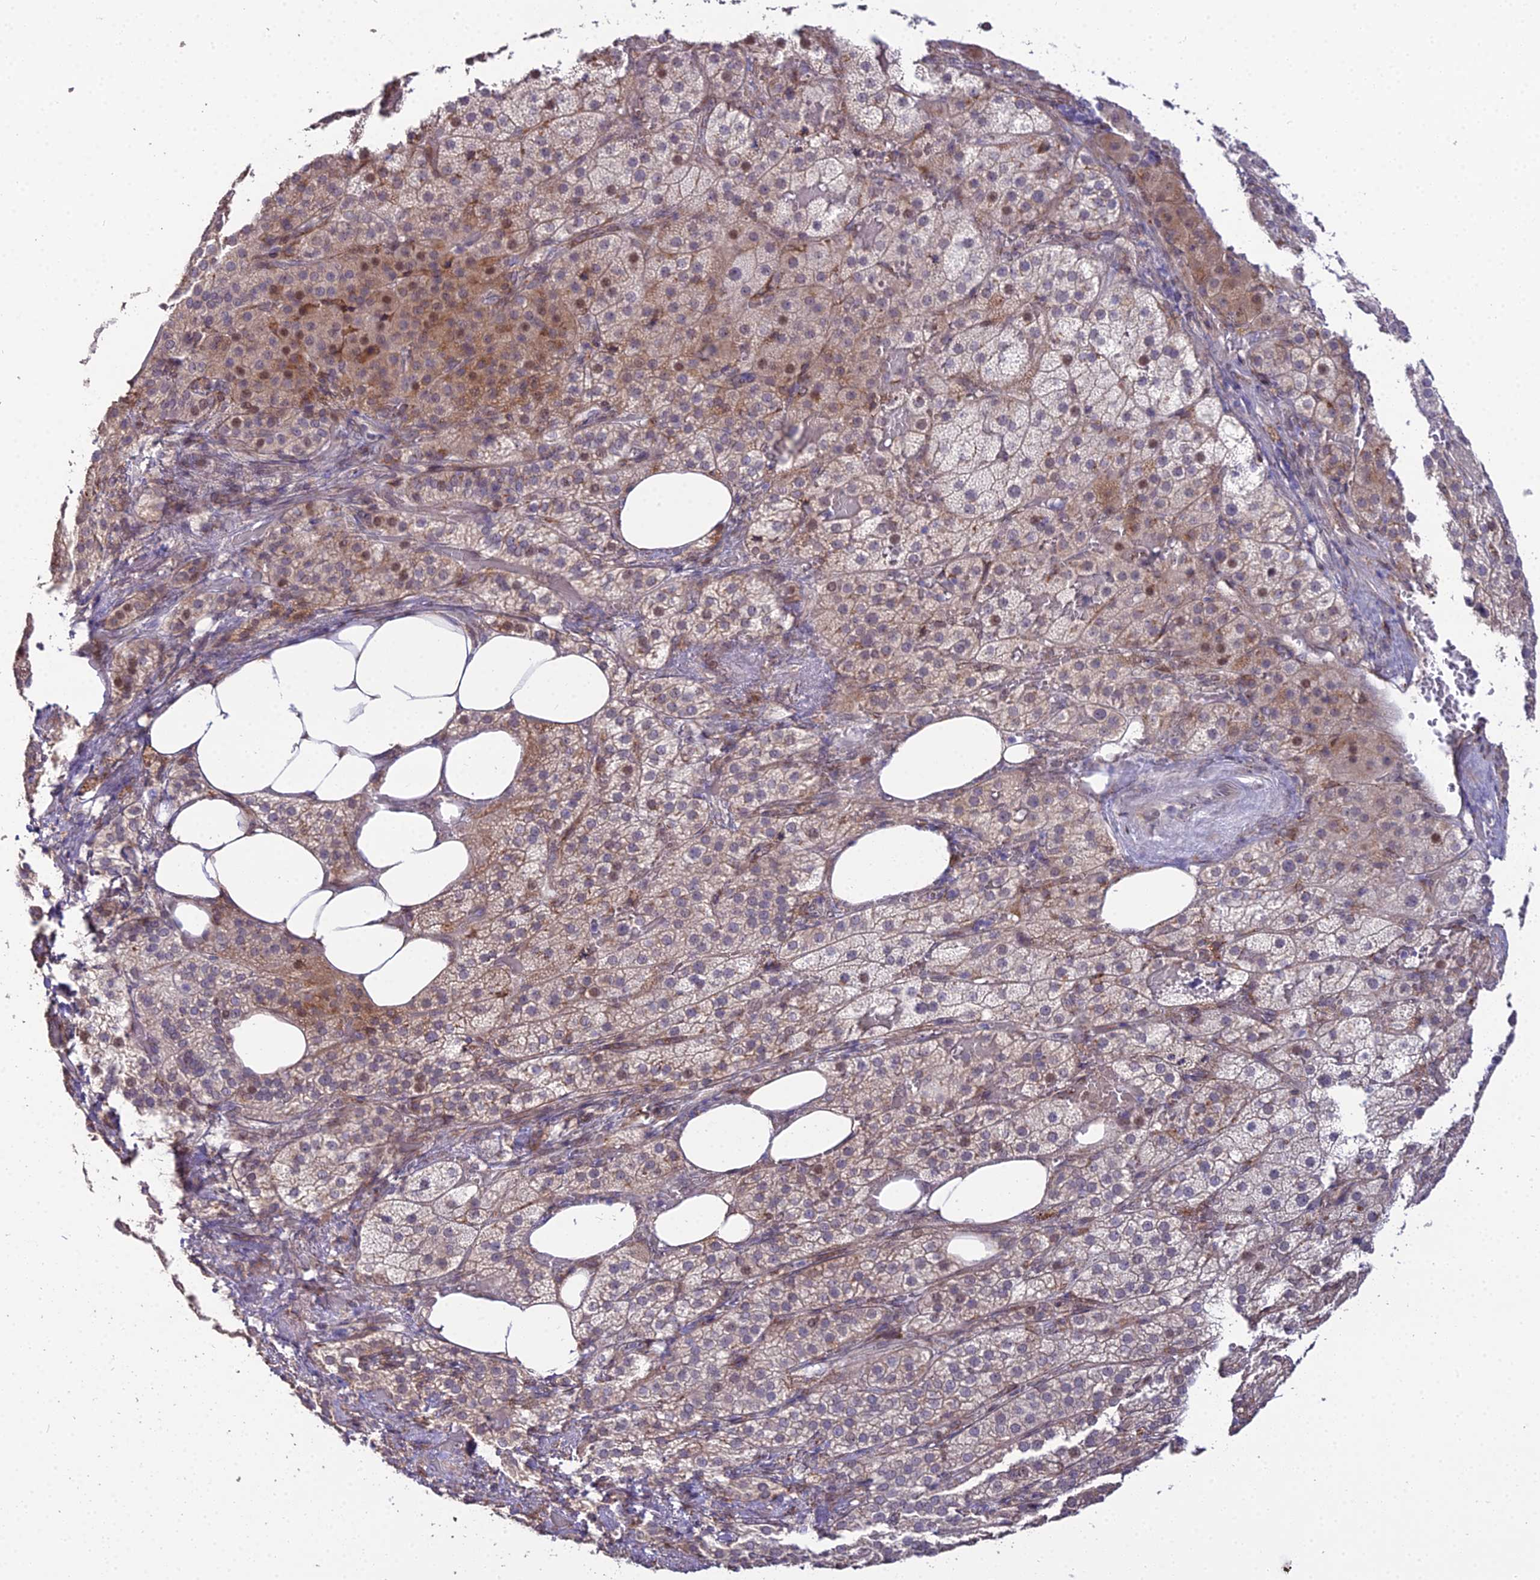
{"staining": {"intensity": "moderate", "quantity": "25%-75%", "location": "cytoplasmic/membranous"}, "tissue": "adrenal gland", "cell_type": "Glandular cells", "image_type": "normal", "snomed": [{"axis": "morphology", "description": "Normal tissue, NOS"}, {"axis": "topography", "description": "Adrenal gland"}], "caption": "A high-resolution histopathology image shows IHC staining of normal adrenal gland, which reveals moderate cytoplasmic/membranous positivity in approximately 25%-75% of glandular cells.", "gene": "TROAP", "patient": {"sex": "female", "age": 59}}